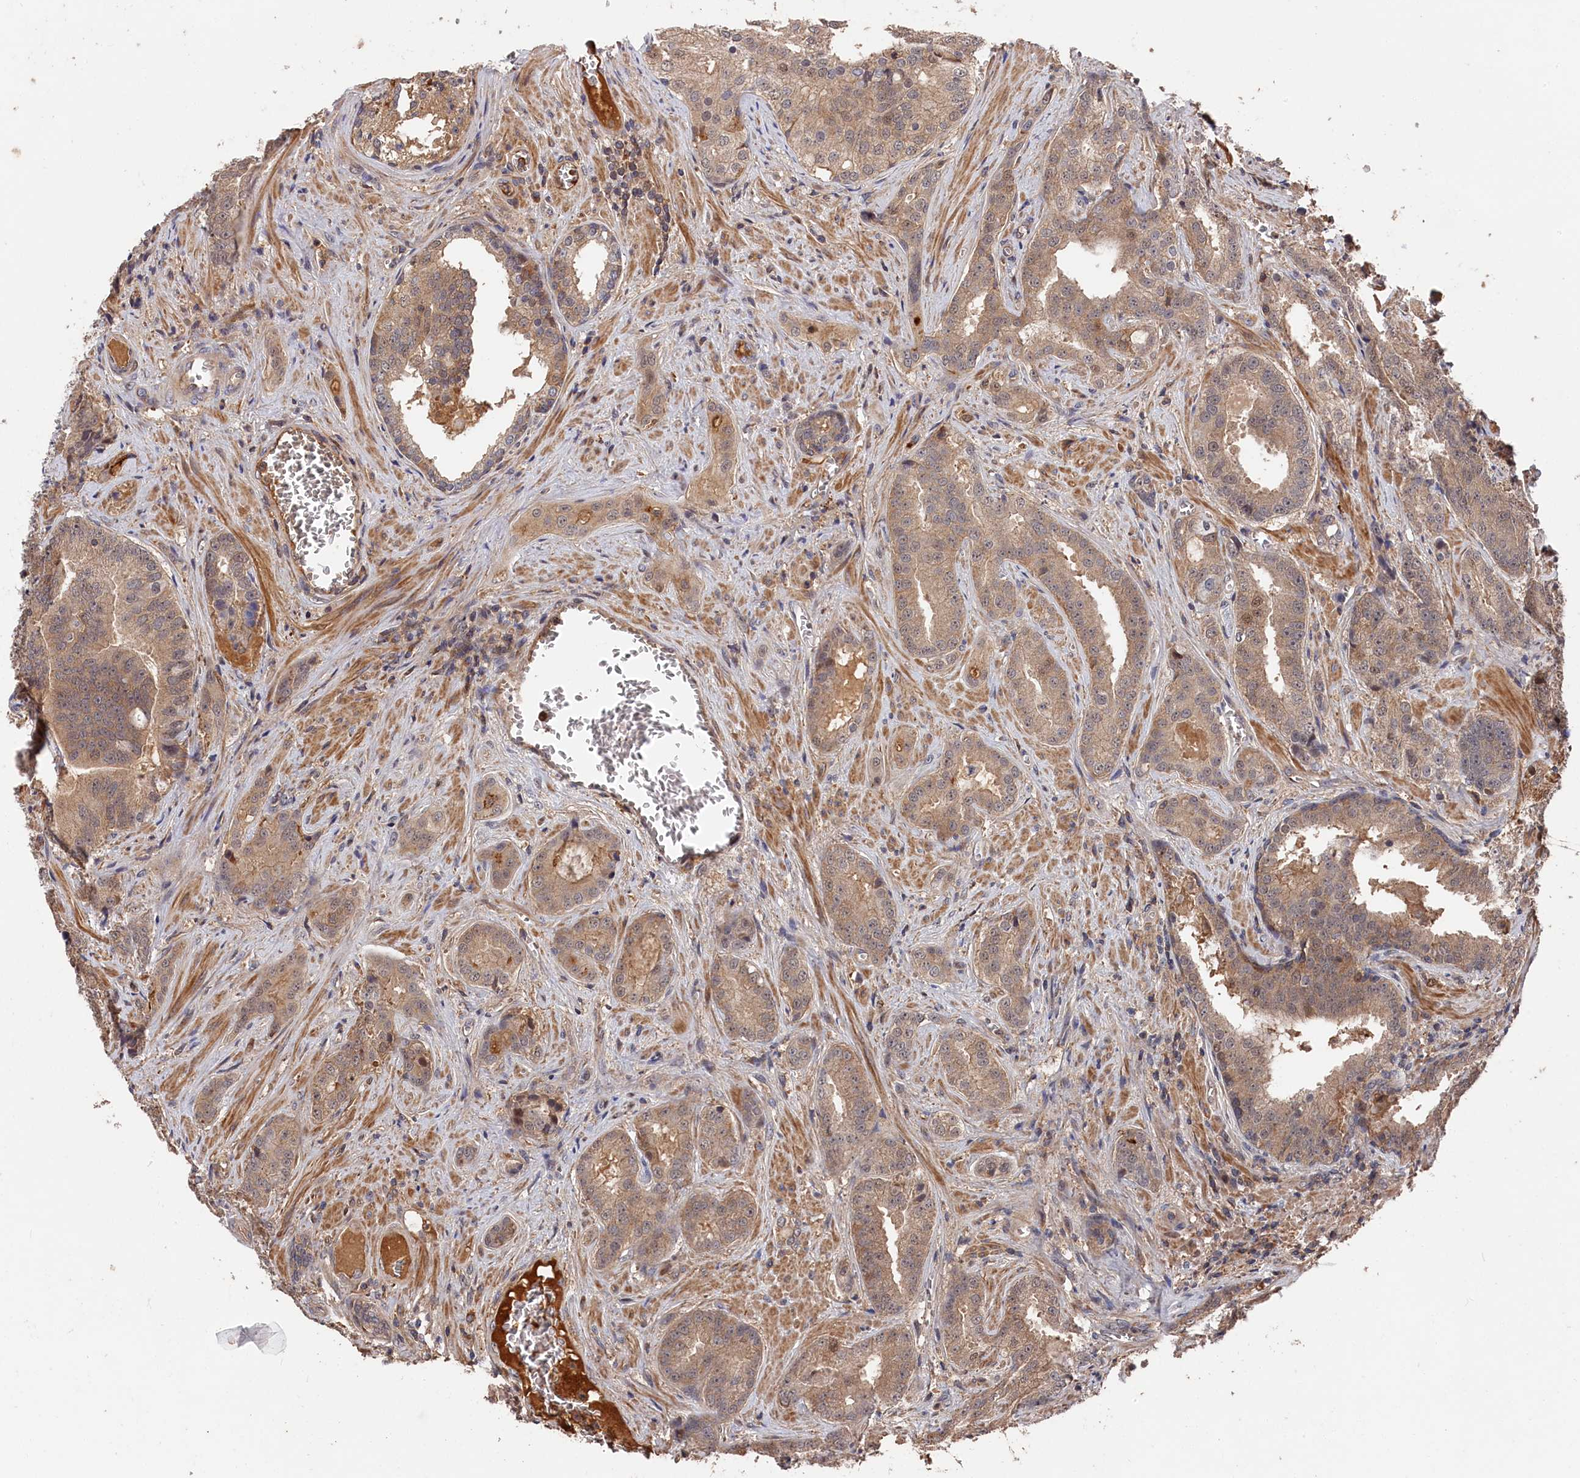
{"staining": {"intensity": "weak", "quantity": ">75%", "location": "cytoplasmic/membranous,nuclear"}, "tissue": "prostate cancer", "cell_type": "Tumor cells", "image_type": "cancer", "snomed": [{"axis": "morphology", "description": "Adenocarcinoma, High grade"}, {"axis": "topography", "description": "Prostate"}], "caption": "Immunohistochemical staining of prostate cancer (adenocarcinoma (high-grade)) shows low levels of weak cytoplasmic/membranous and nuclear staining in about >75% of tumor cells.", "gene": "RMI2", "patient": {"sex": "male", "age": 55}}